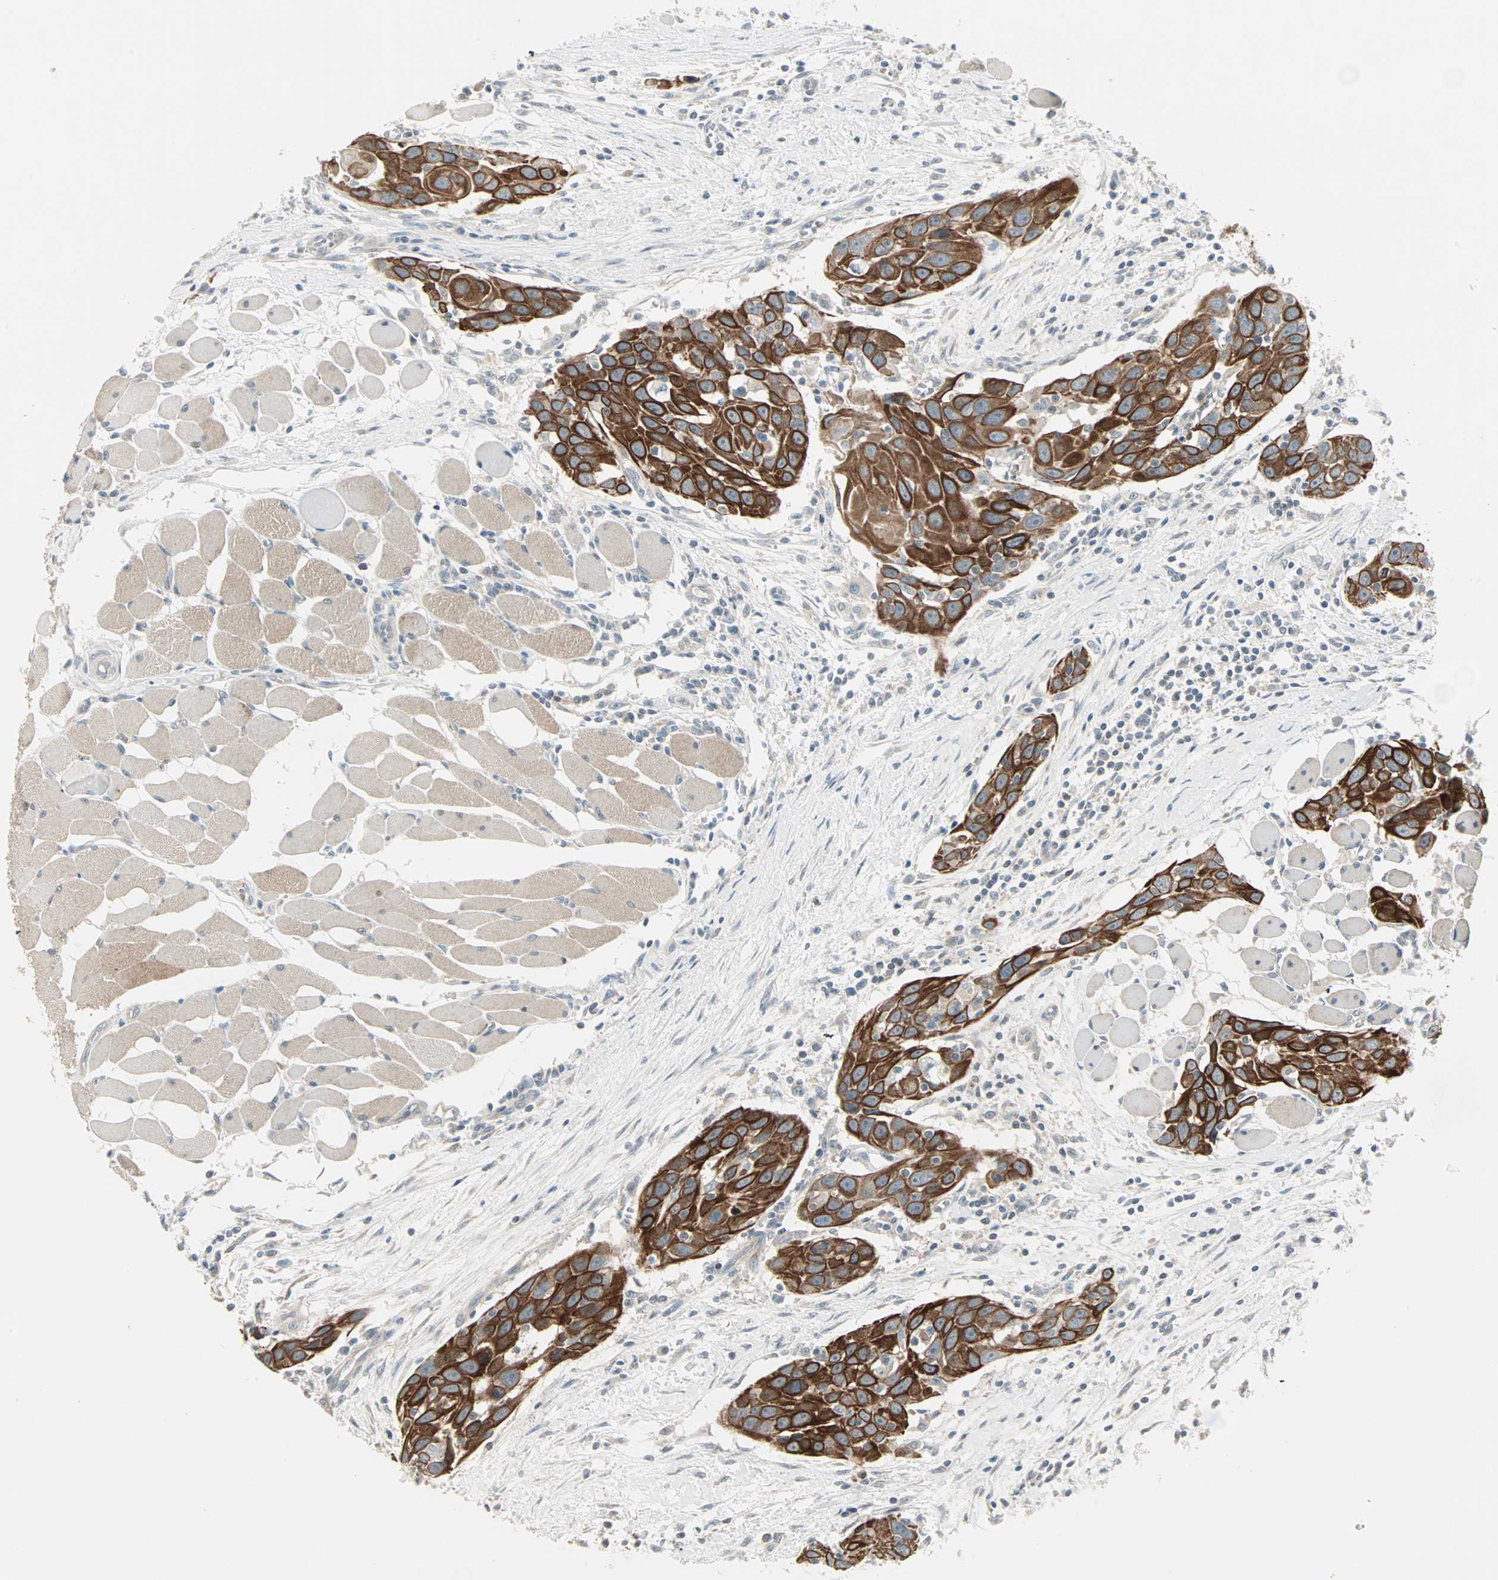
{"staining": {"intensity": "strong", "quantity": ">75%", "location": "cytoplasmic/membranous"}, "tissue": "head and neck cancer", "cell_type": "Tumor cells", "image_type": "cancer", "snomed": [{"axis": "morphology", "description": "Squamous cell carcinoma, NOS"}, {"axis": "topography", "description": "Oral tissue"}, {"axis": "topography", "description": "Head-Neck"}], "caption": "About >75% of tumor cells in human head and neck squamous cell carcinoma demonstrate strong cytoplasmic/membranous protein expression as visualized by brown immunohistochemical staining.", "gene": "ZFP36", "patient": {"sex": "female", "age": 50}}